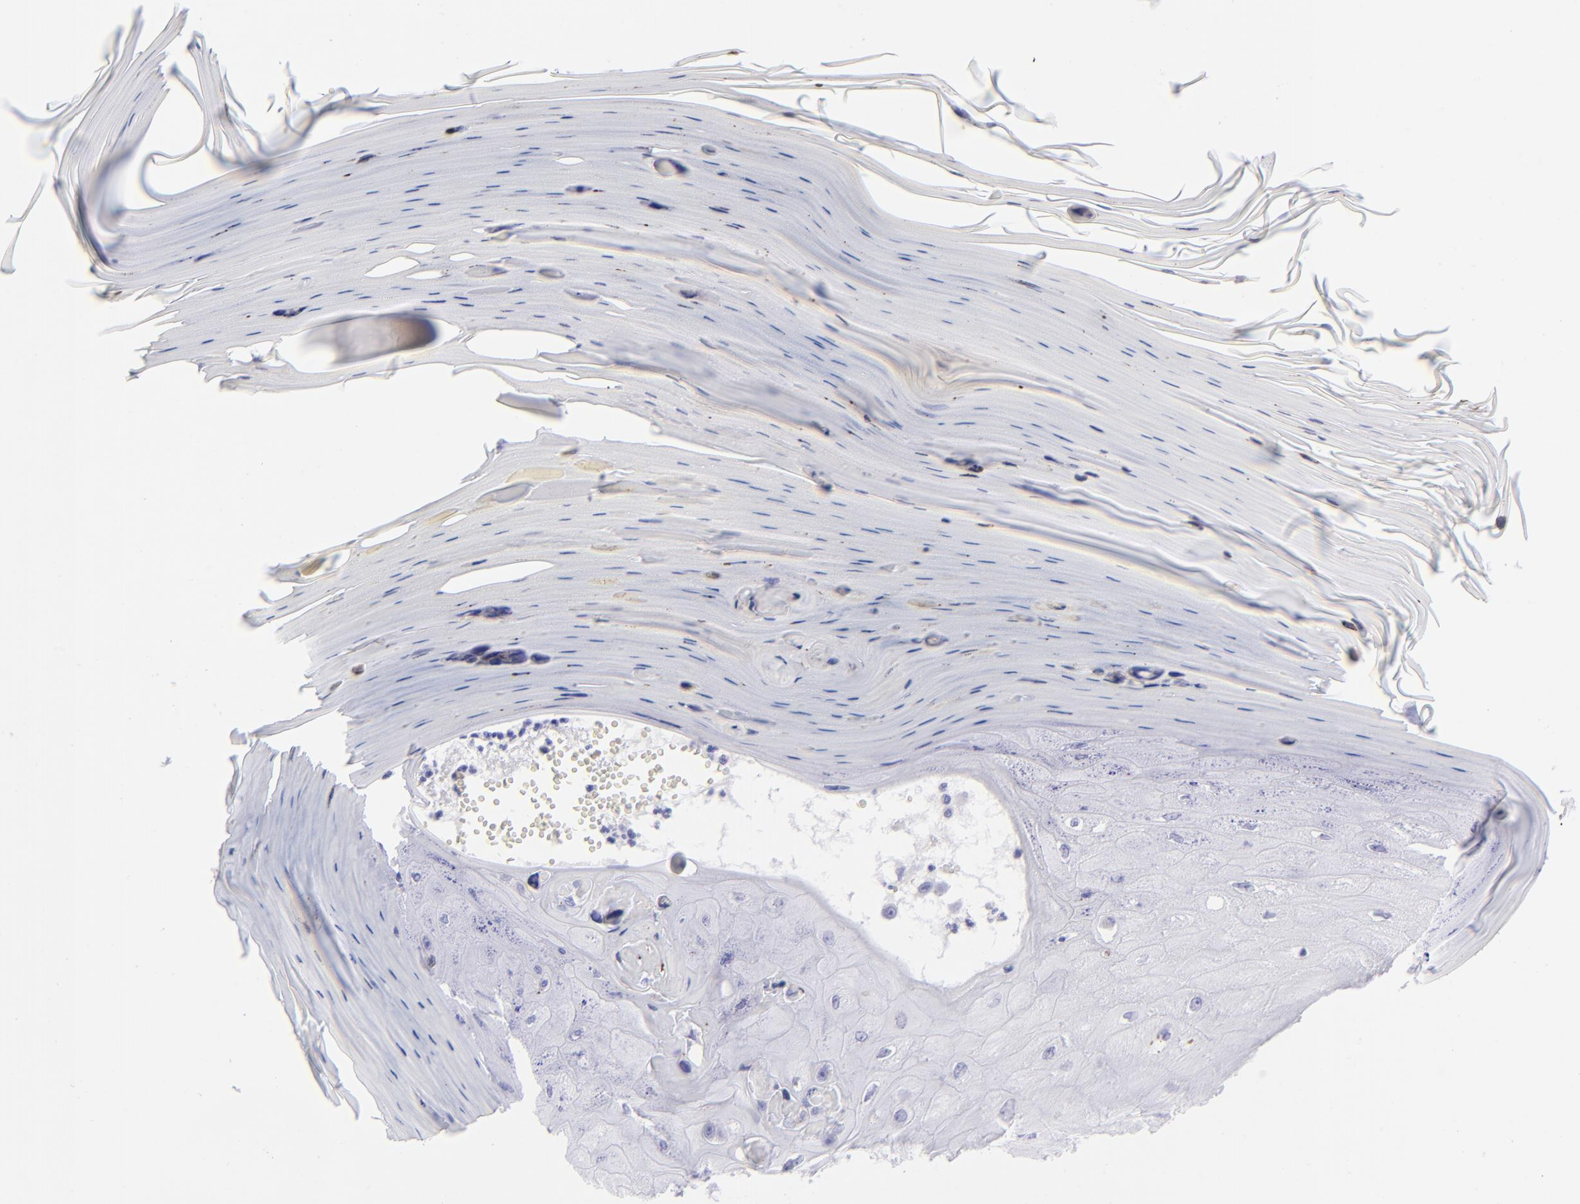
{"staining": {"intensity": "negative", "quantity": "none", "location": "none"}, "tissue": "melanoma", "cell_type": "Tumor cells", "image_type": "cancer", "snomed": [{"axis": "morphology", "description": "Malignant melanoma, NOS"}, {"axis": "topography", "description": "Skin"}], "caption": "An immunohistochemistry image of malignant melanoma is shown. There is no staining in tumor cells of malignant melanoma.", "gene": "SLC1A3", "patient": {"sex": "female", "age": 82}}